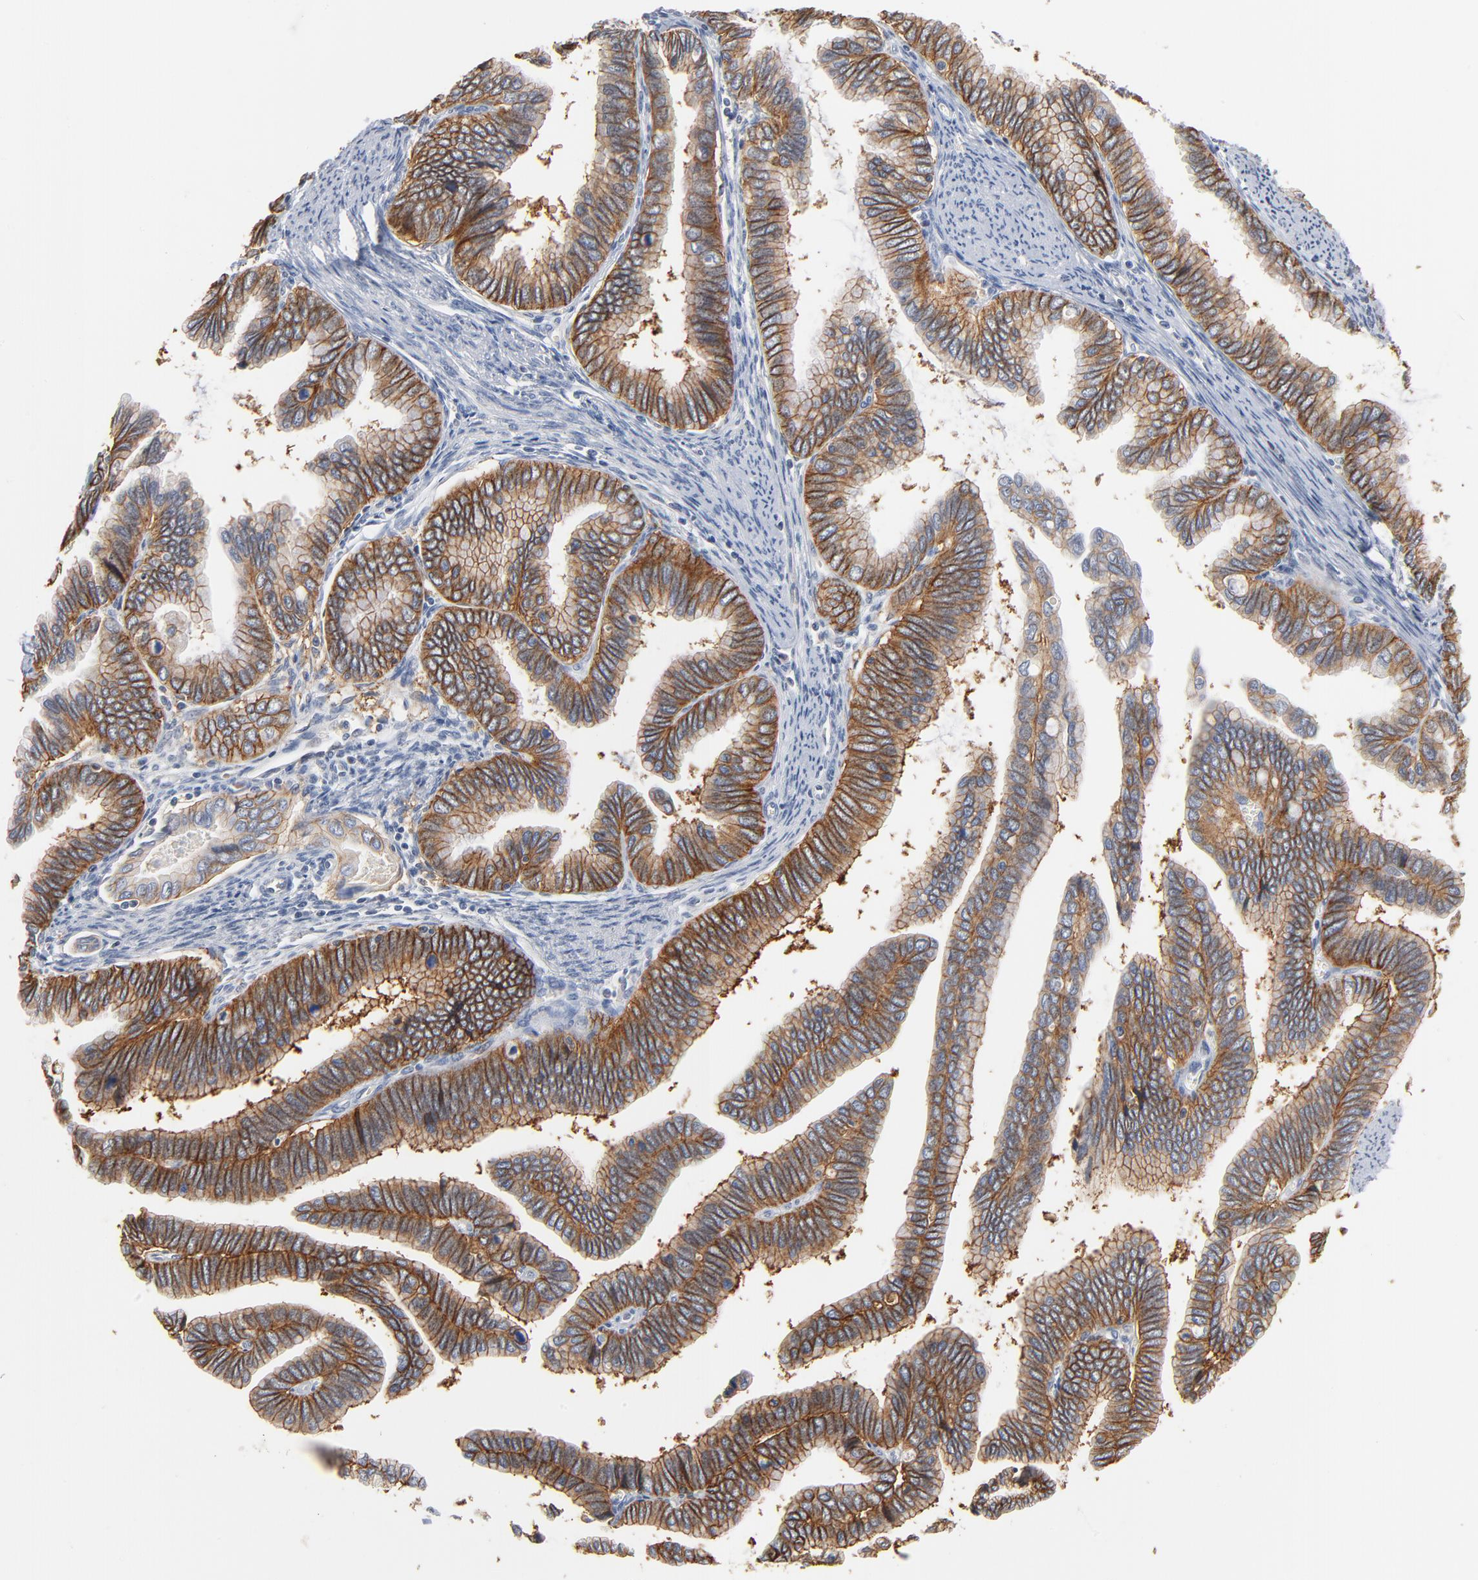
{"staining": {"intensity": "moderate", "quantity": ">75%", "location": "cytoplasmic/membranous"}, "tissue": "cervical cancer", "cell_type": "Tumor cells", "image_type": "cancer", "snomed": [{"axis": "morphology", "description": "Adenocarcinoma, NOS"}, {"axis": "topography", "description": "Cervix"}], "caption": "Protein analysis of cervical cancer tissue exhibits moderate cytoplasmic/membranous staining in approximately >75% of tumor cells.", "gene": "EPCAM", "patient": {"sex": "female", "age": 49}}